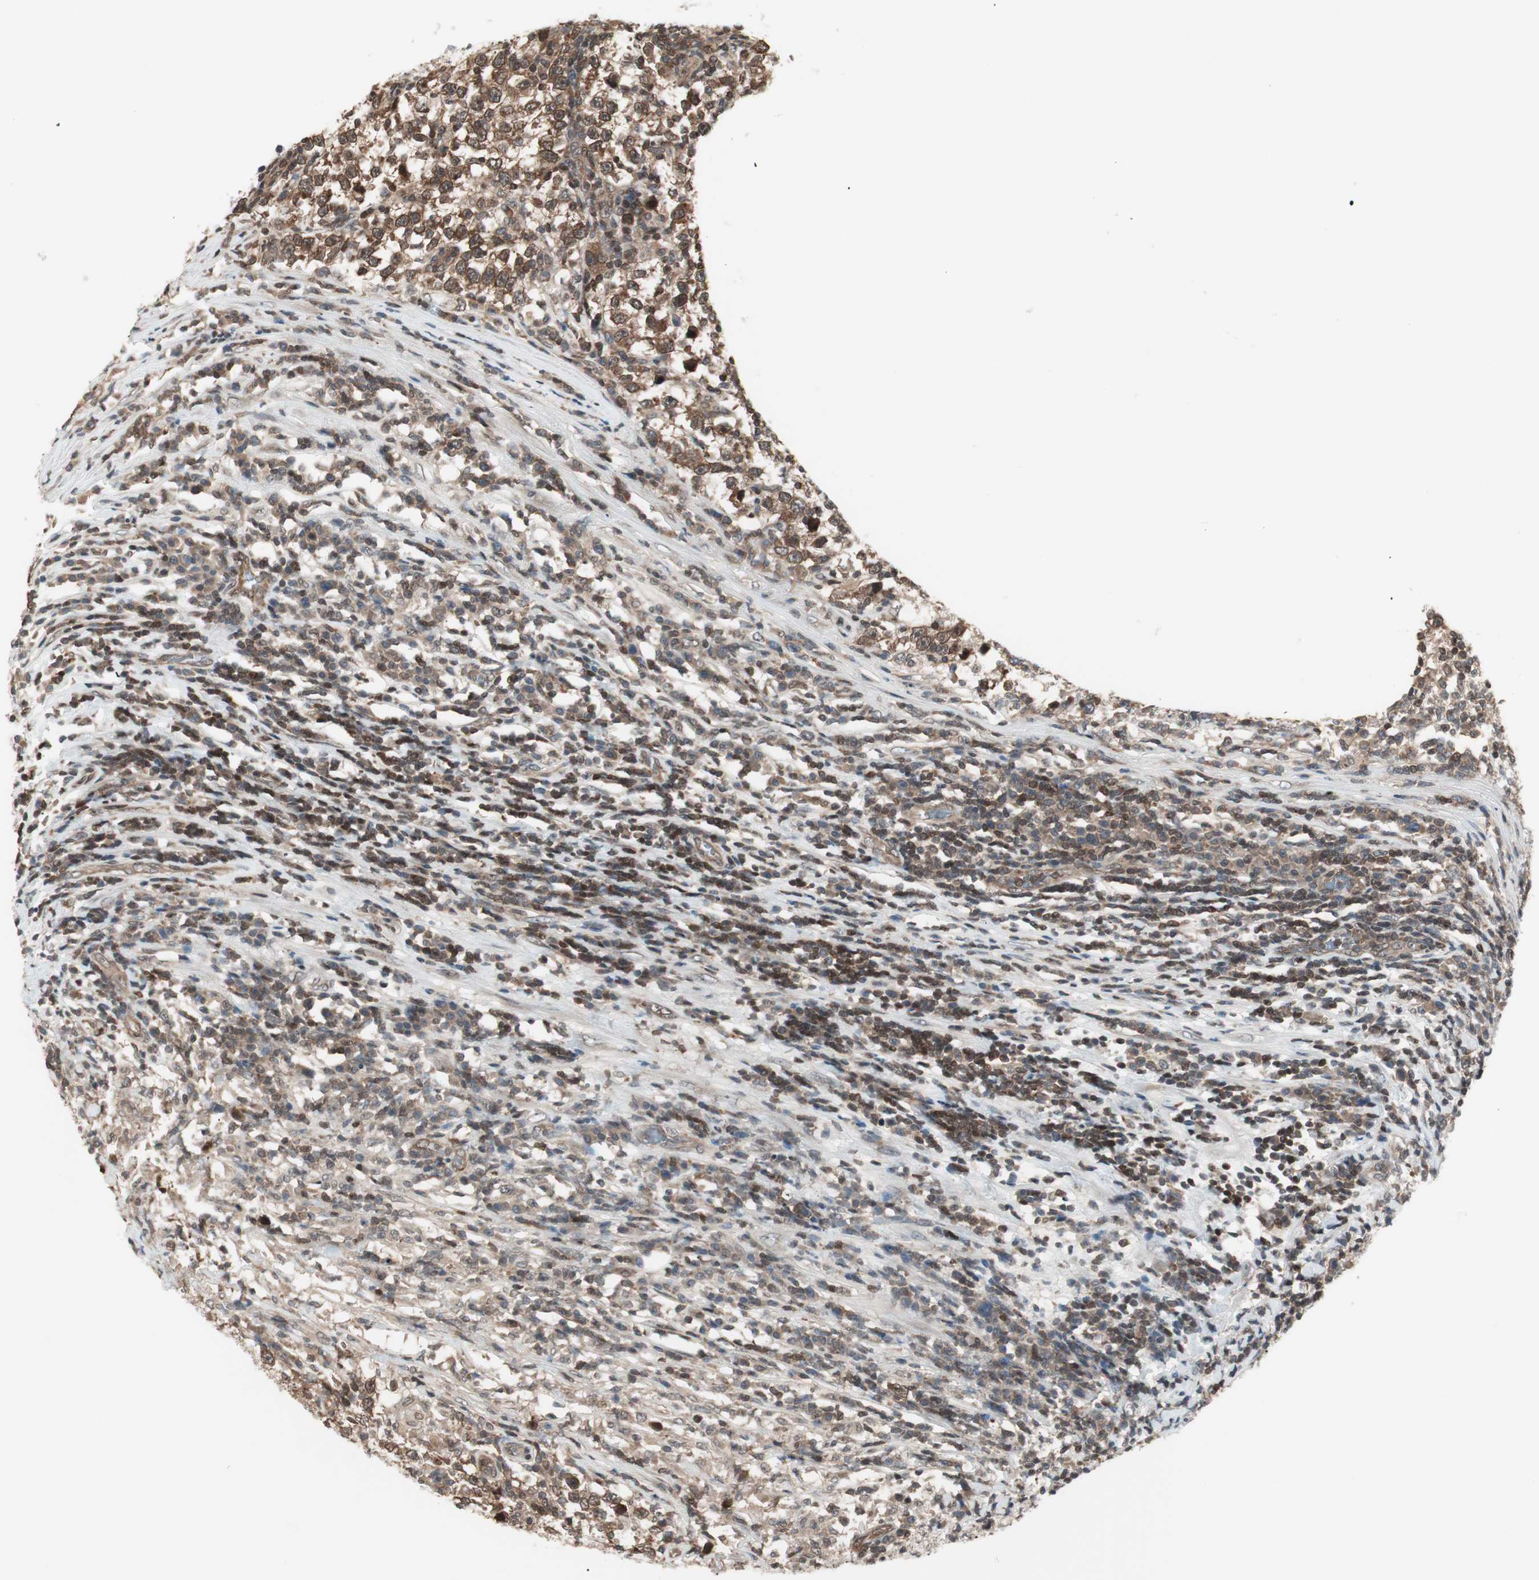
{"staining": {"intensity": "moderate", "quantity": ">75%", "location": "cytoplasmic/membranous"}, "tissue": "testis cancer", "cell_type": "Tumor cells", "image_type": "cancer", "snomed": [{"axis": "morphology", "description": "Seminoma, NOS"}, {"axis": "topography", "description": "Testis"}], "caption": "A high-resolution histopathology image shows IHC staining of seminoma (testis), which demonstrates moderate cytoplasmic/membranous positivity in about >75% of tumor cells. The protein is shown in brown color, while the nuclei are stained blue.", "gene": "UBE2I", "patient": {"sex": "male", "age": 43}}